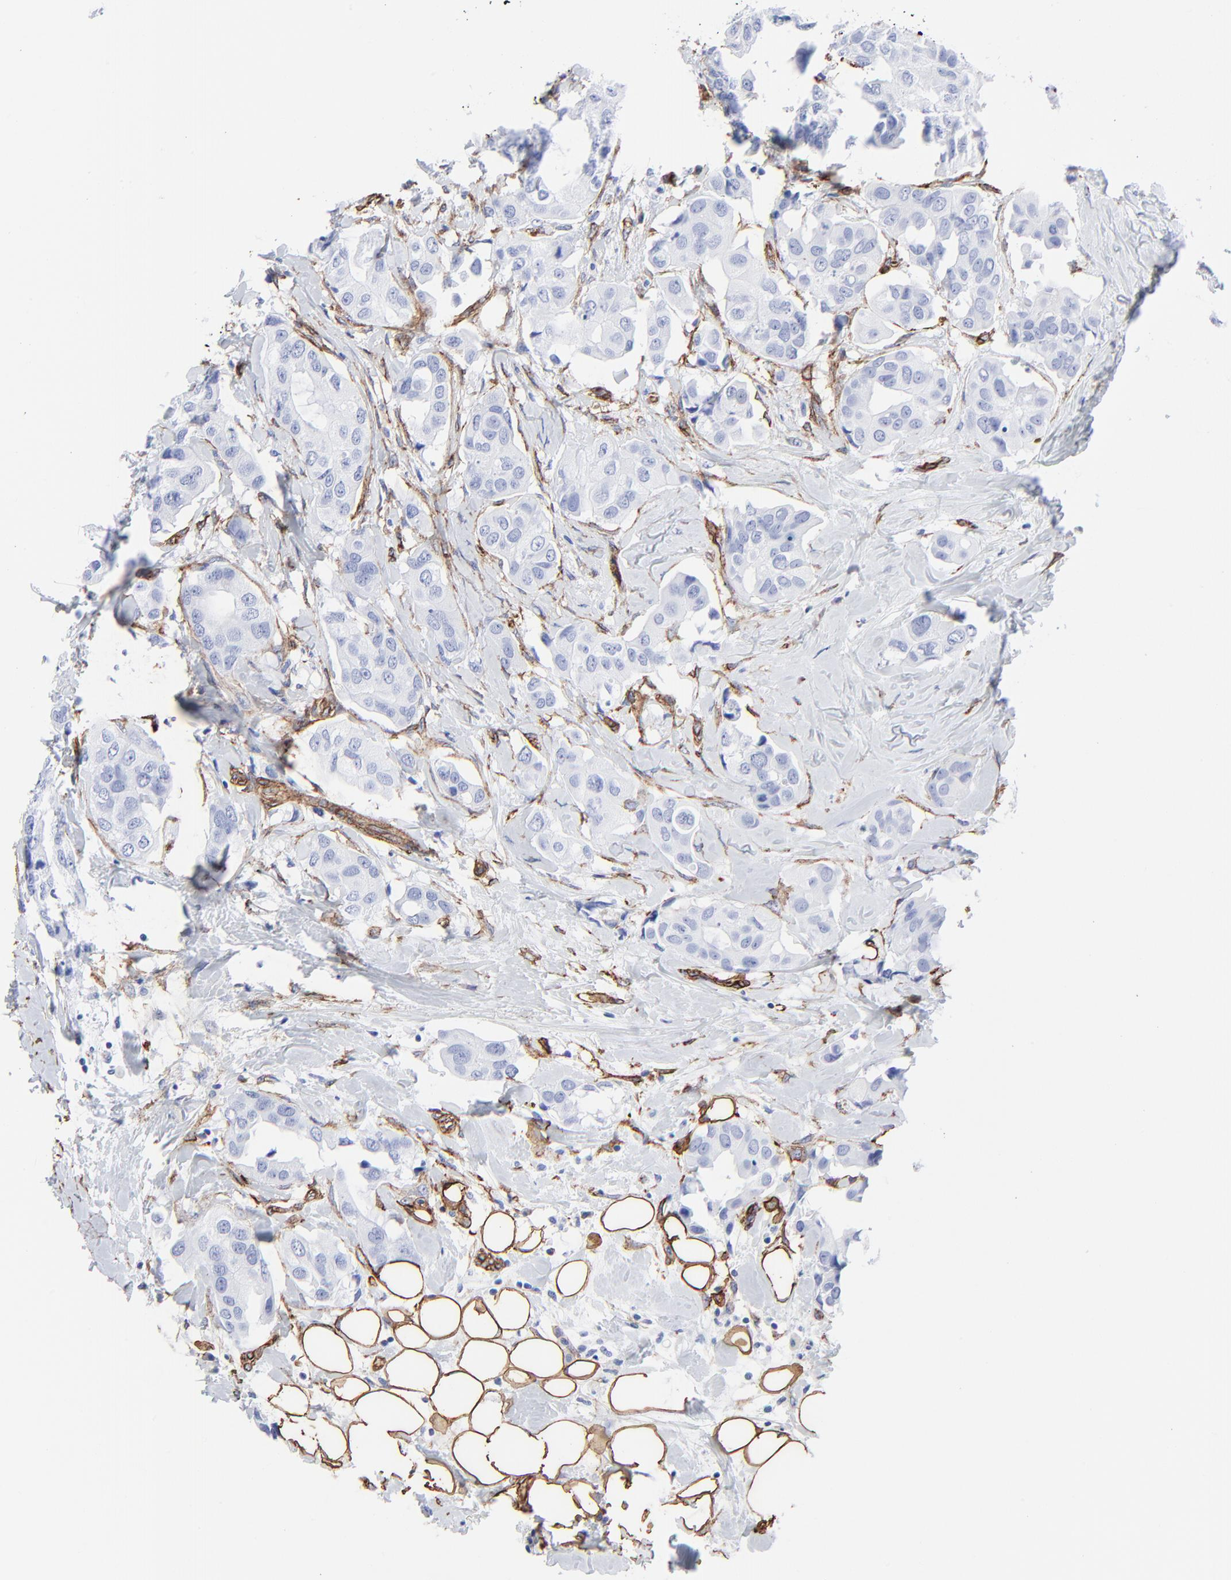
{"staining": {"intensity": "negative", "quantity": "none", "location": "none"}, "tissue": "breast cancer", "cell_type": "Tumor cells", "image_type": "cancer", "snomed": [{"axis": "morphology", "description": "Duct carcinoma"}, {"axis": "topography", "description": "Breast"}], "caption": "High power microscopy micrograph of an immunohistochemistry (IHC) photomicrograph of breast cancer (intraductal carcinoma), revealing no significant expression in tumor cells.", "gene": "CAV1", "patient": {"sex": "female", "age": 40}}